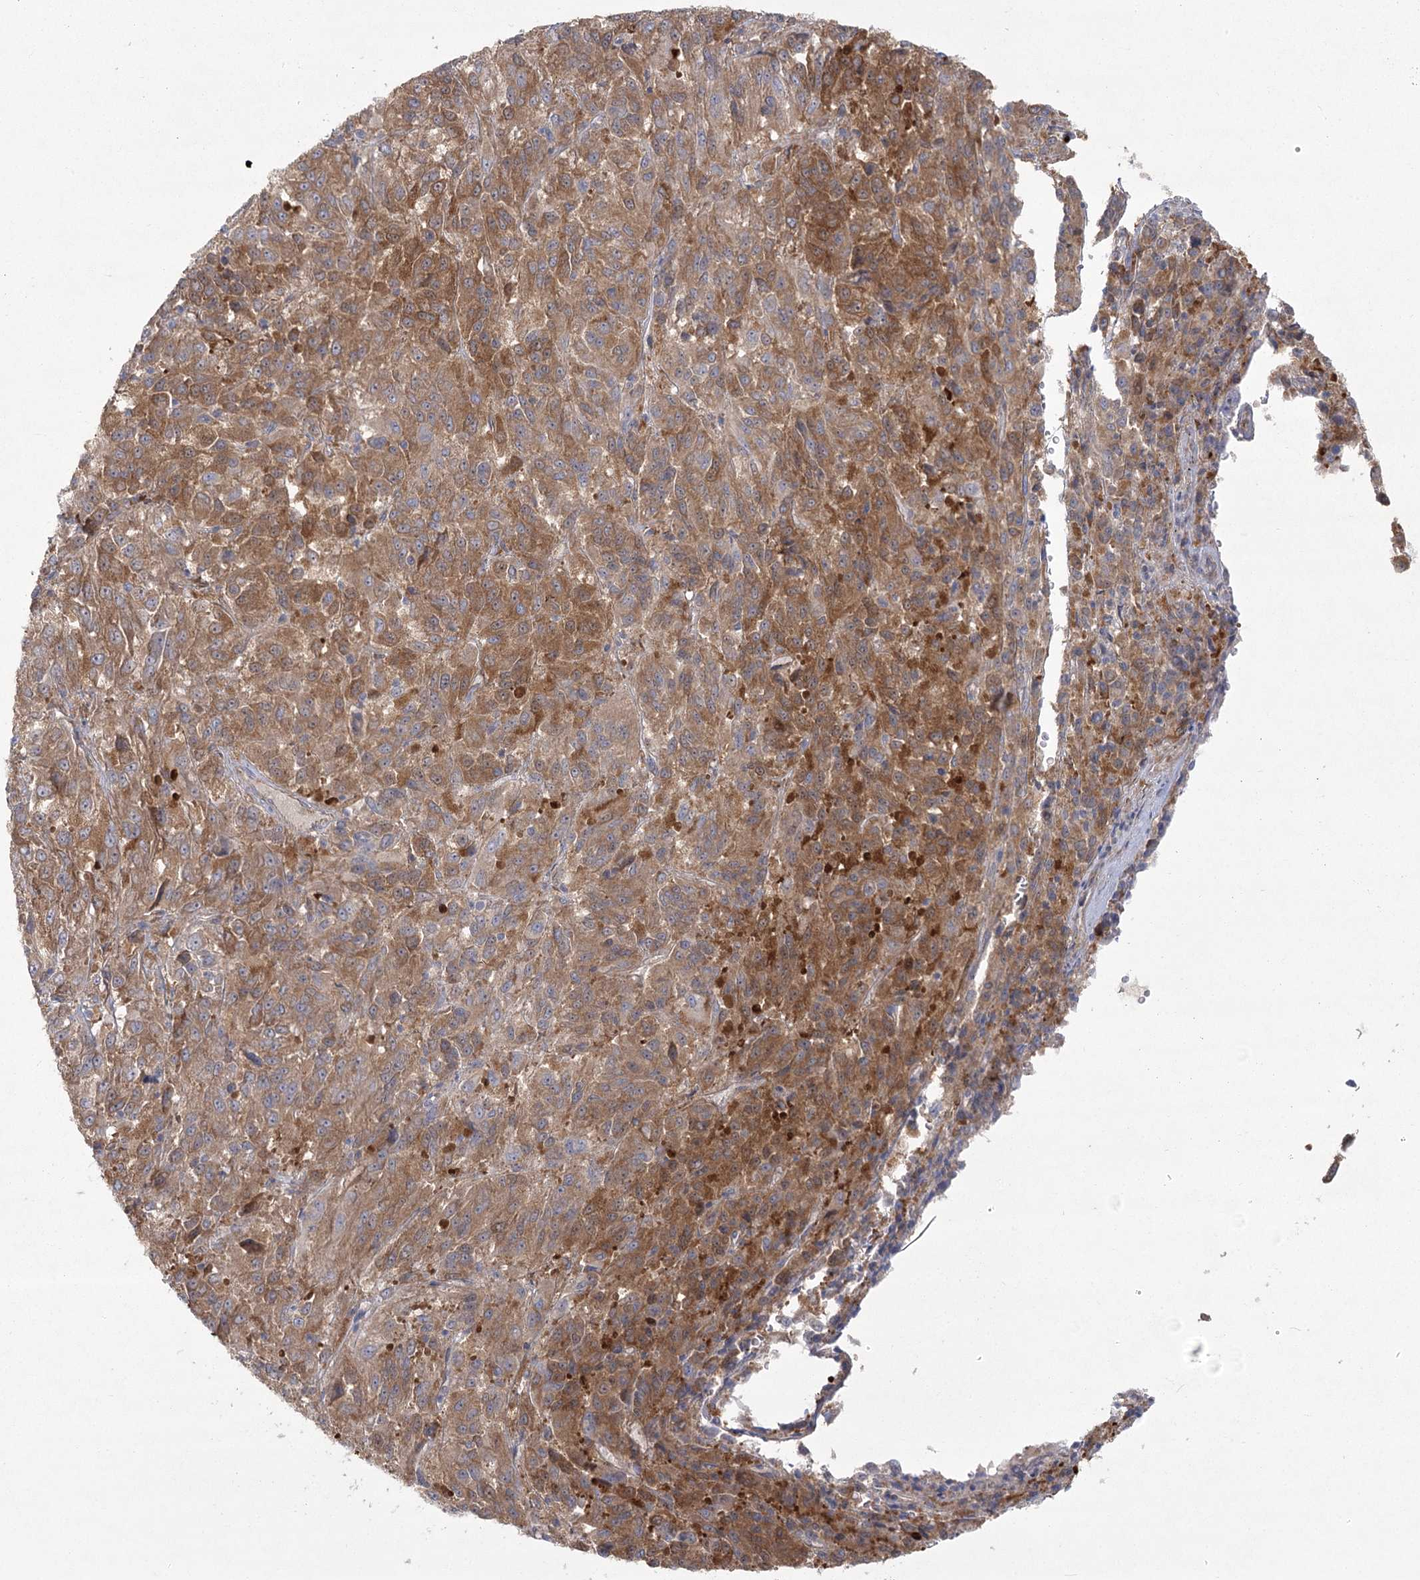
{"staining": {"intensity": "moderate", "quantity": ">75%", "location": "cytoplasmic/membranous"}, "tissue": "melanoma", "cell_type": "Tumor cells", "image_type": "cancer", "snomed": [{"axis": "morphology", "description": "Malignant melanoma, Metastatic site"}, {"axis": "topography", "description": "Lung"}], "caption": "A brown stain labels moderate cytoplasmic/membranous expression of a protein in malignant melanoma (metastatic site) tumor cells. (DAB (3,3'-diaminobenzidine) IHC with brightfield microscopy, high magnification).", "gene": "CAMTA1", "patient": {"sex": "male", "age": 64}}